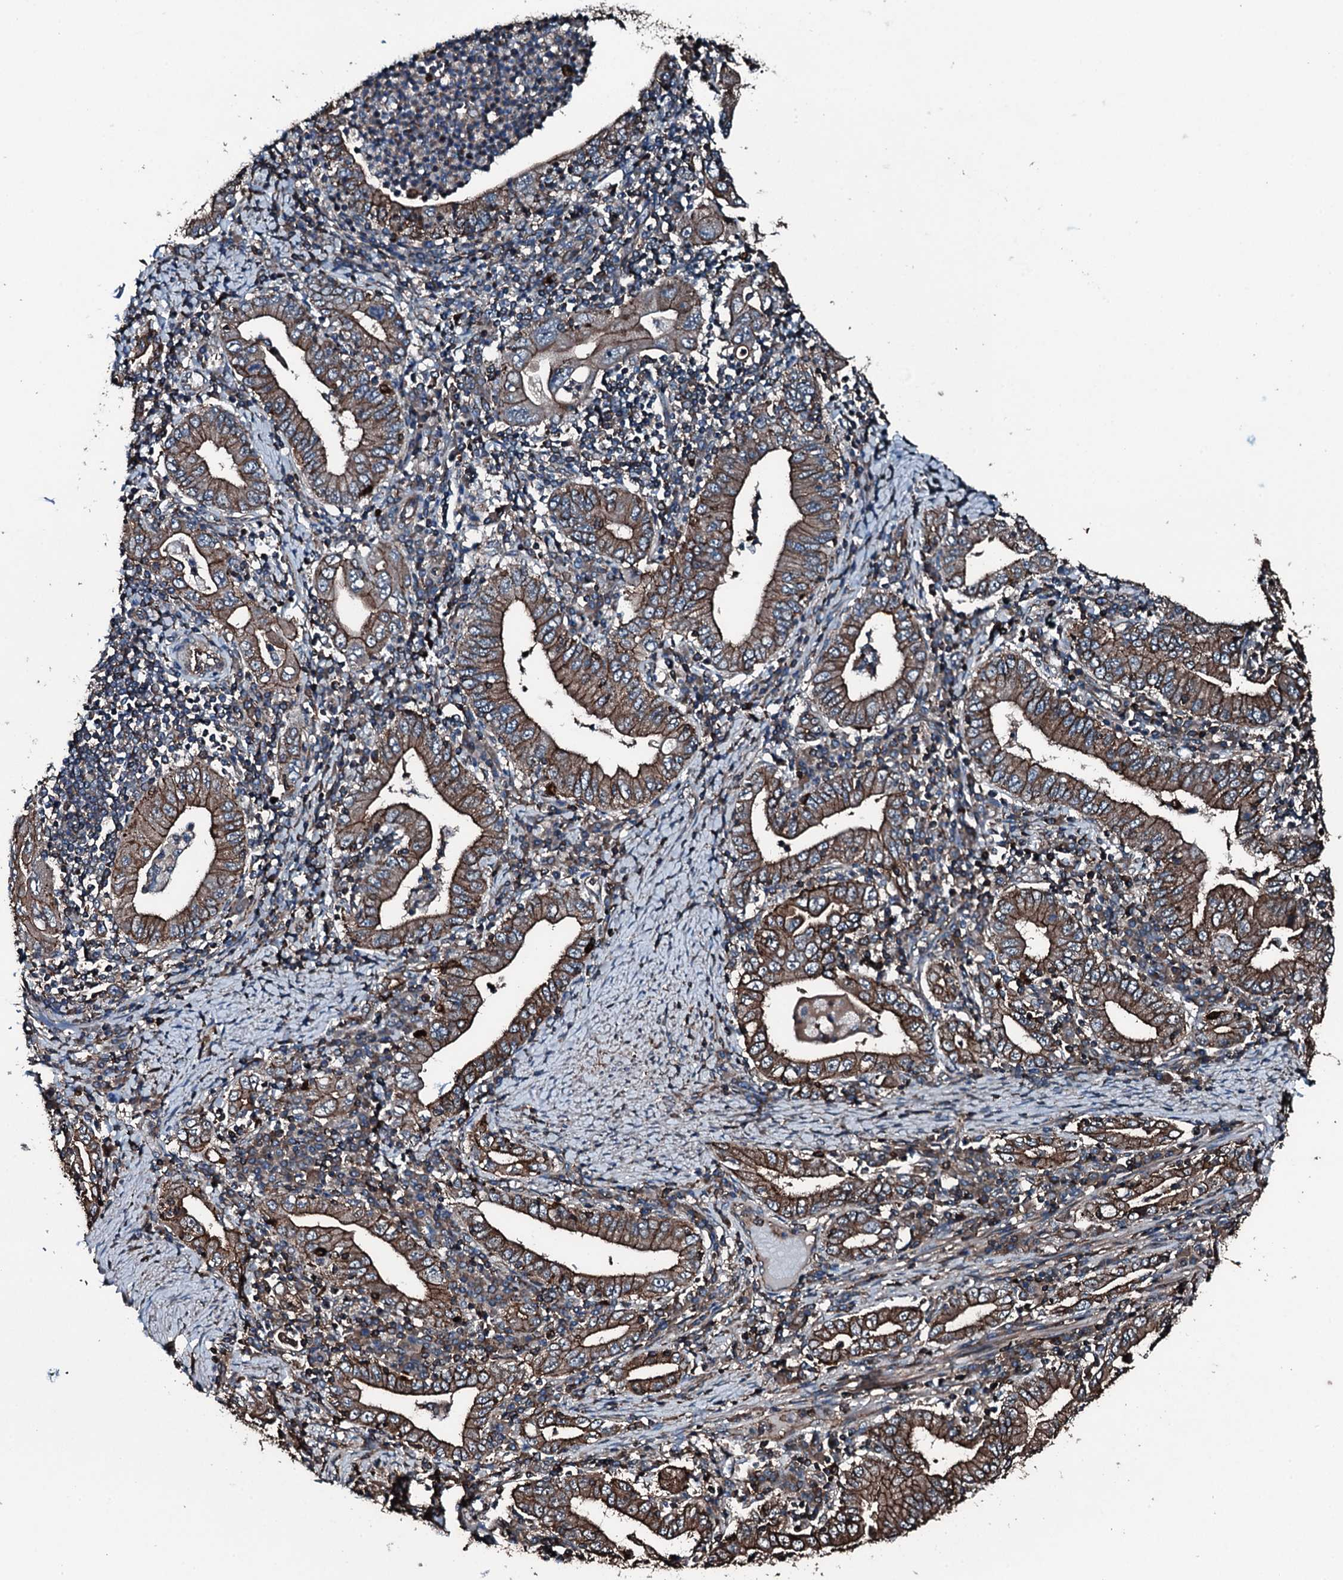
{"staining": {"intensity": "strong", "quantity": ">75%", "location": "cytoplasmic/membranous"}, "tissue": "stomach cancer", "cell_type": "Tumor cells", "image_type": "cancer", "snomed": [{"axis": "morphology", "description": "Normal tissue, NOS"}, {"axis": "morphology", "description": "Adenocarcinoma, NOS"}, {"axis": "topography", "description": "Esophagus"}, {"axis": "topography", "description": "Stomach, upper"}, {"axis": "topography", "description": "Peripheral nerve tissue"}], "caption": "A histopathology image showing strong cytoplasmic/membranous staining in about >75% of tumor cells in stomach adenocarcinoma, as visualized by brown immunohistochemical staining.", "gene": "SLC25A38", "patient": {"sex": "male", "age": 62}}